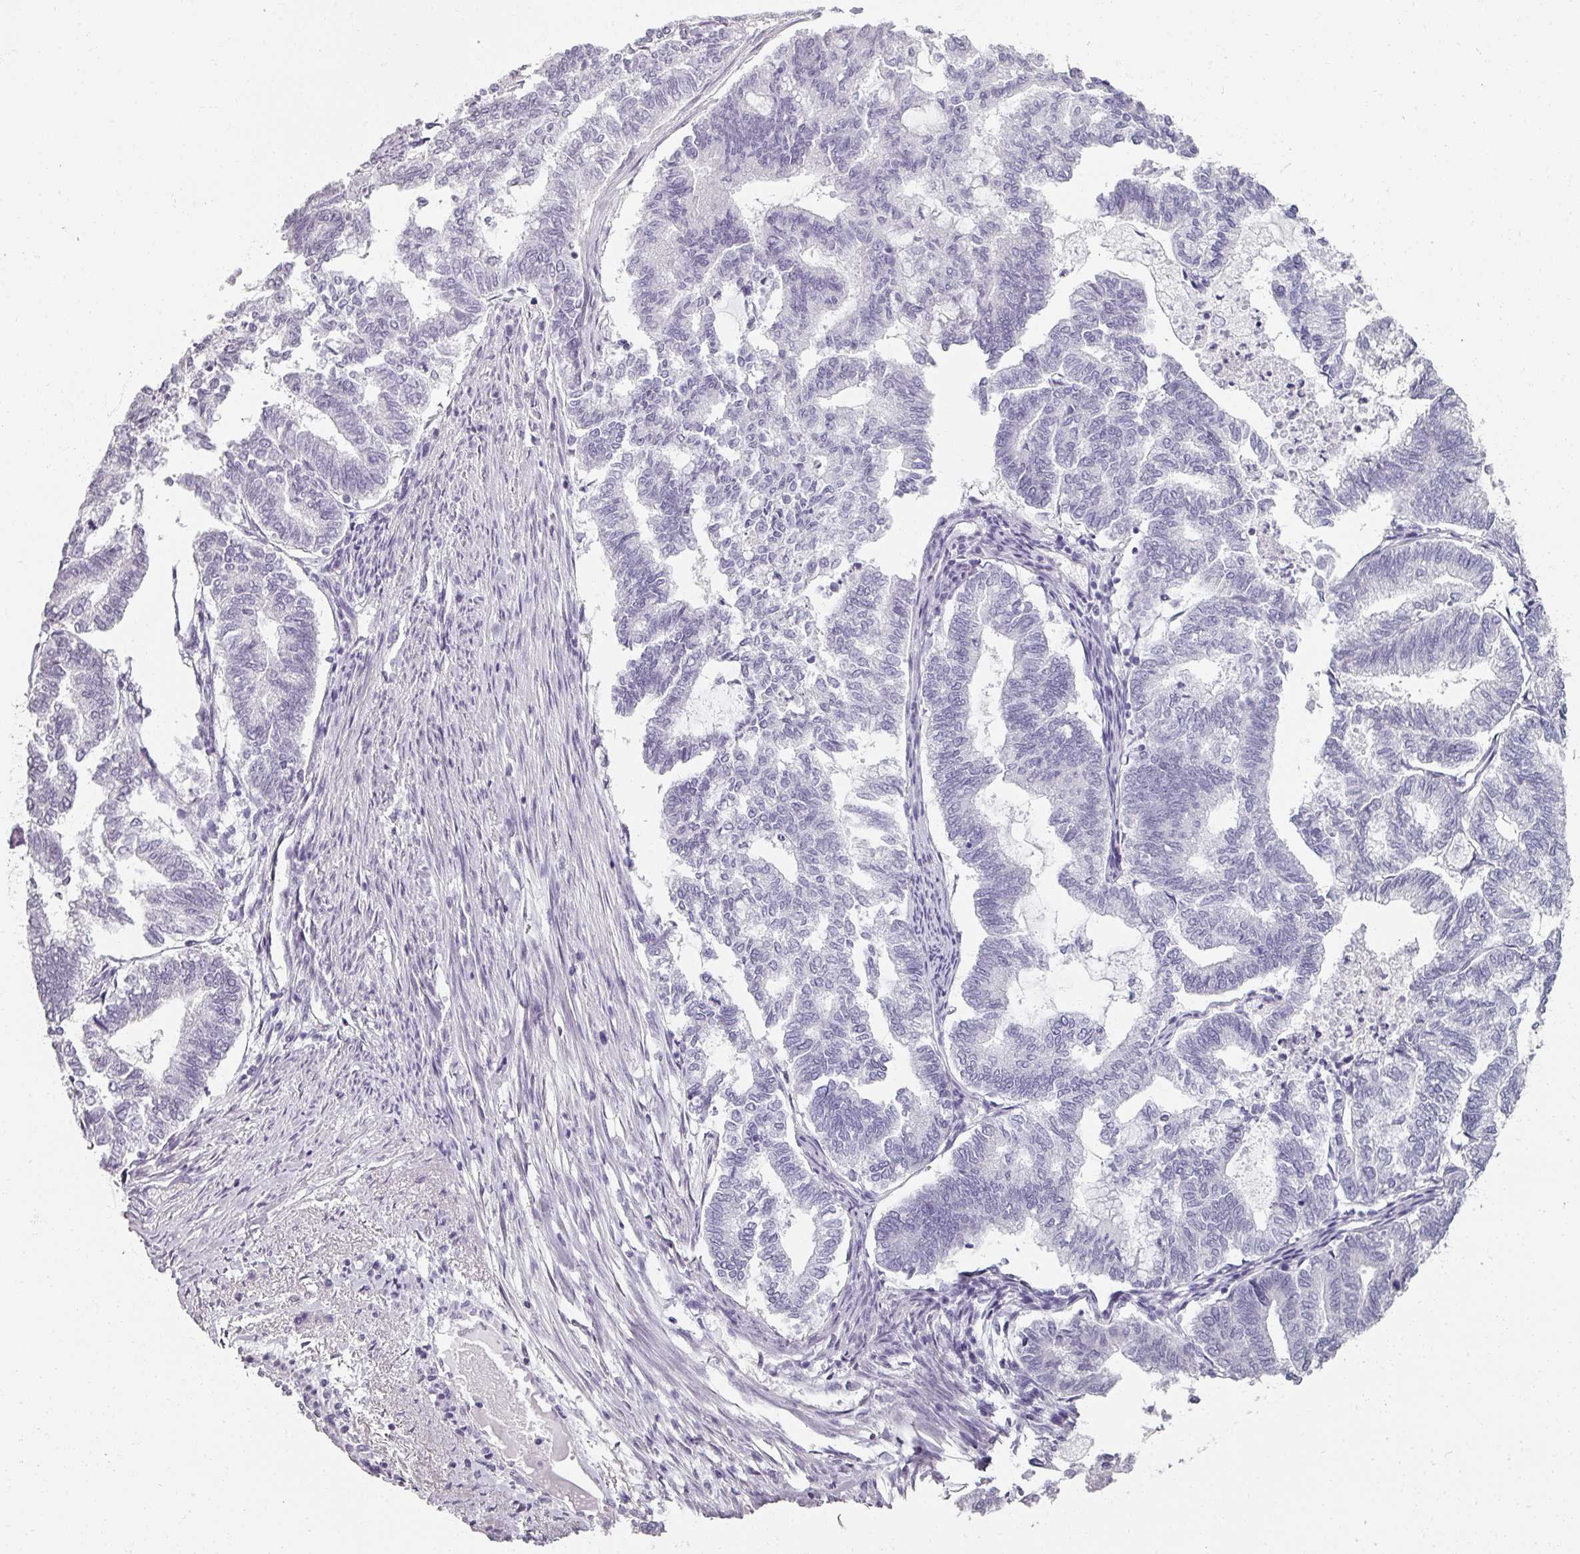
{"staining": {"intensity": "negative", "quantity": "none", "location": "none"}, "tissue": "endometrial cancer", "cell_type": "Tumor cells", "image_type": "cancer", "snomed": [{"axis": "morphology", "description": "Adenocarcinoma, NOS"}, {"axis": "topography", "description": "Endometrium"}], "caption": "Adenocarcinoma (endometrial) was stained to show a protein in brown. There is no significant expression in tumor cells.", "gene": "REG3G", "patient": {"sex": "female", "age": 79}}